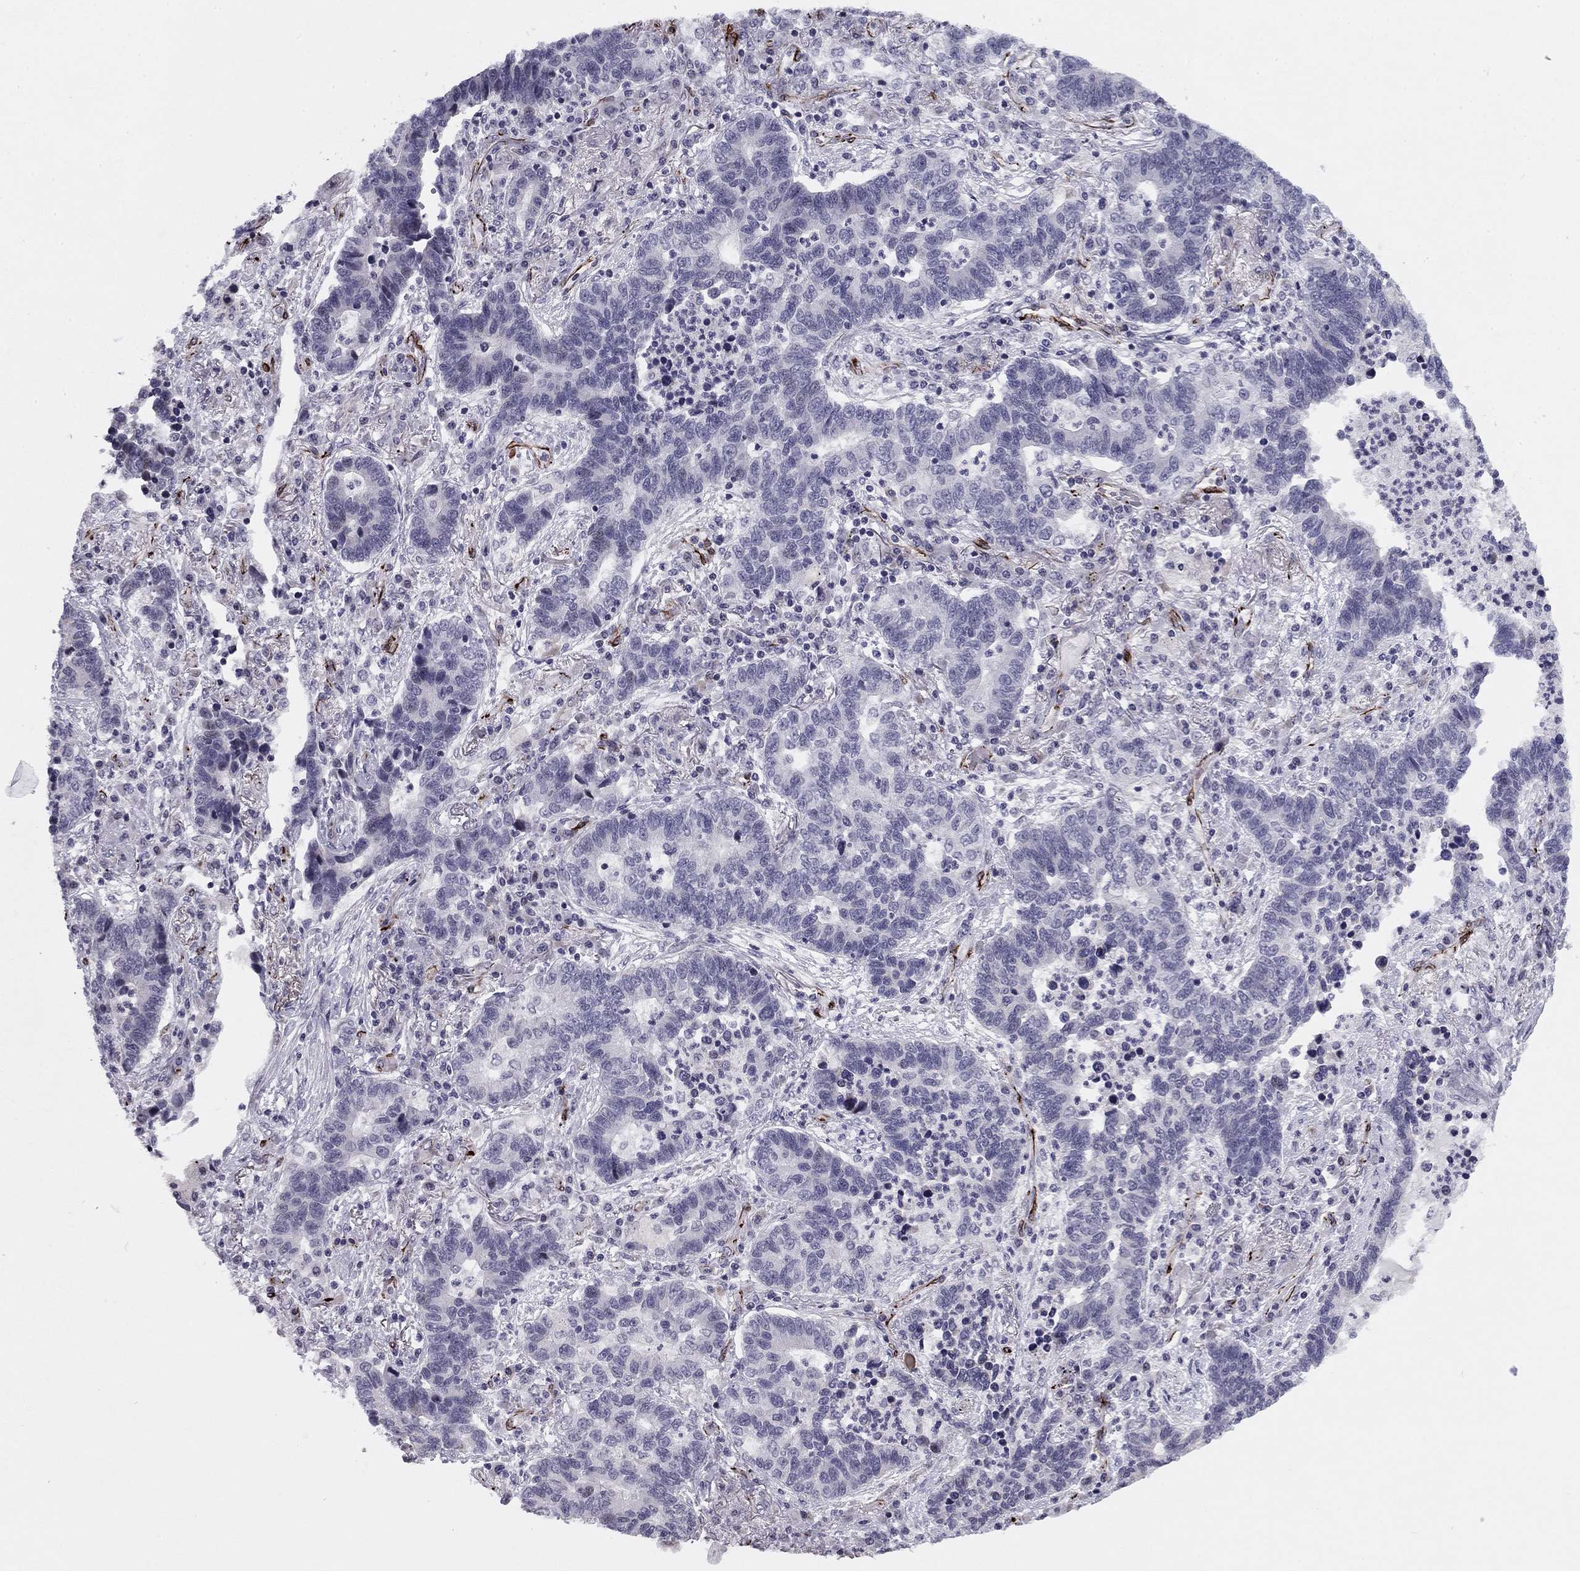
{"staining": {"intensity": "negative", "quantity": "none", "location": "none"}, "tissue": "lung cancer", "cell_type": "Tumor cells", "image_type": "cancer", "snomed": [{"axis": "morphology", "description": "Adenocarcinoma, NOS"}, {"axis": "topography", "description": "Lung"}], "caption": "High power microscopy micrograph of an immunohistochemistry histopathology image of lung adenocarcinoma, revealing no significant staining in tumor cells.", "gene": "ANKS4B", "patient": {"sex": "female", "age": 57}}